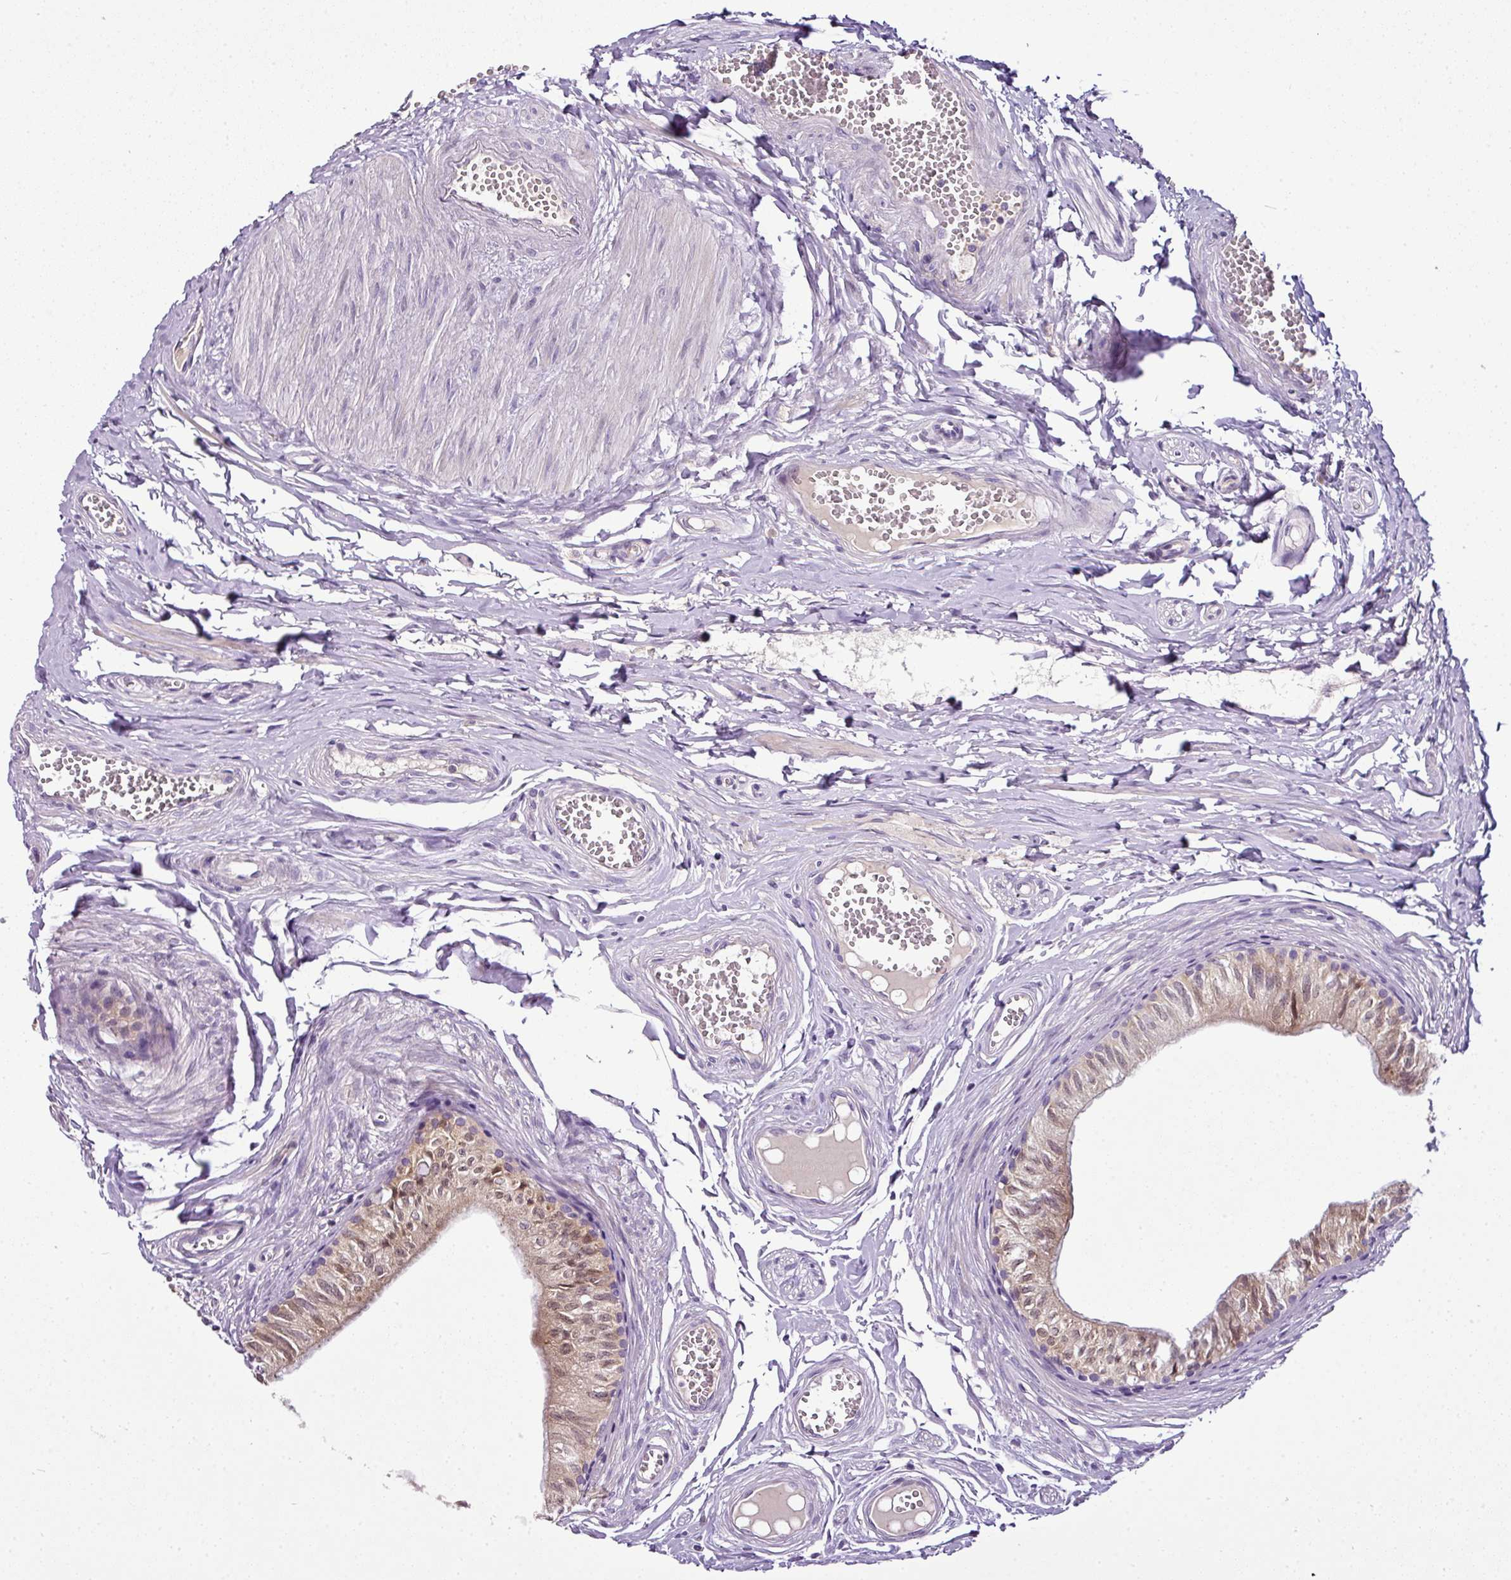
{"staining": {"intensity": "weak", "quantity": "25%-75%", "location": "cytoplasmic/membranous,nuclear"}, "tissue": "epididymis", "cell_type": "Glandular cells", "image_type": "normal", "snomed": [{"axis": "morphology", "description": "Normal tissue, NOS"}, {"axis": "topography", "description": "Epididymis"}], "caption": "High-magnification brightfield microscopy of unremarkable epididymis stained with DAB (brown) and counterstained with hematoxylin (blue). glandular cells exhibit weak cytoplasmic/membranous,nuclear positivity is appreciated in approximately25%-75% of cells. Using DAB (brown) and hematoxylin (blue) stains, captured at high magnification using brightfield microscopy.", "gene": "TEX30", "patient": {"sex": "male", "age": 37}}